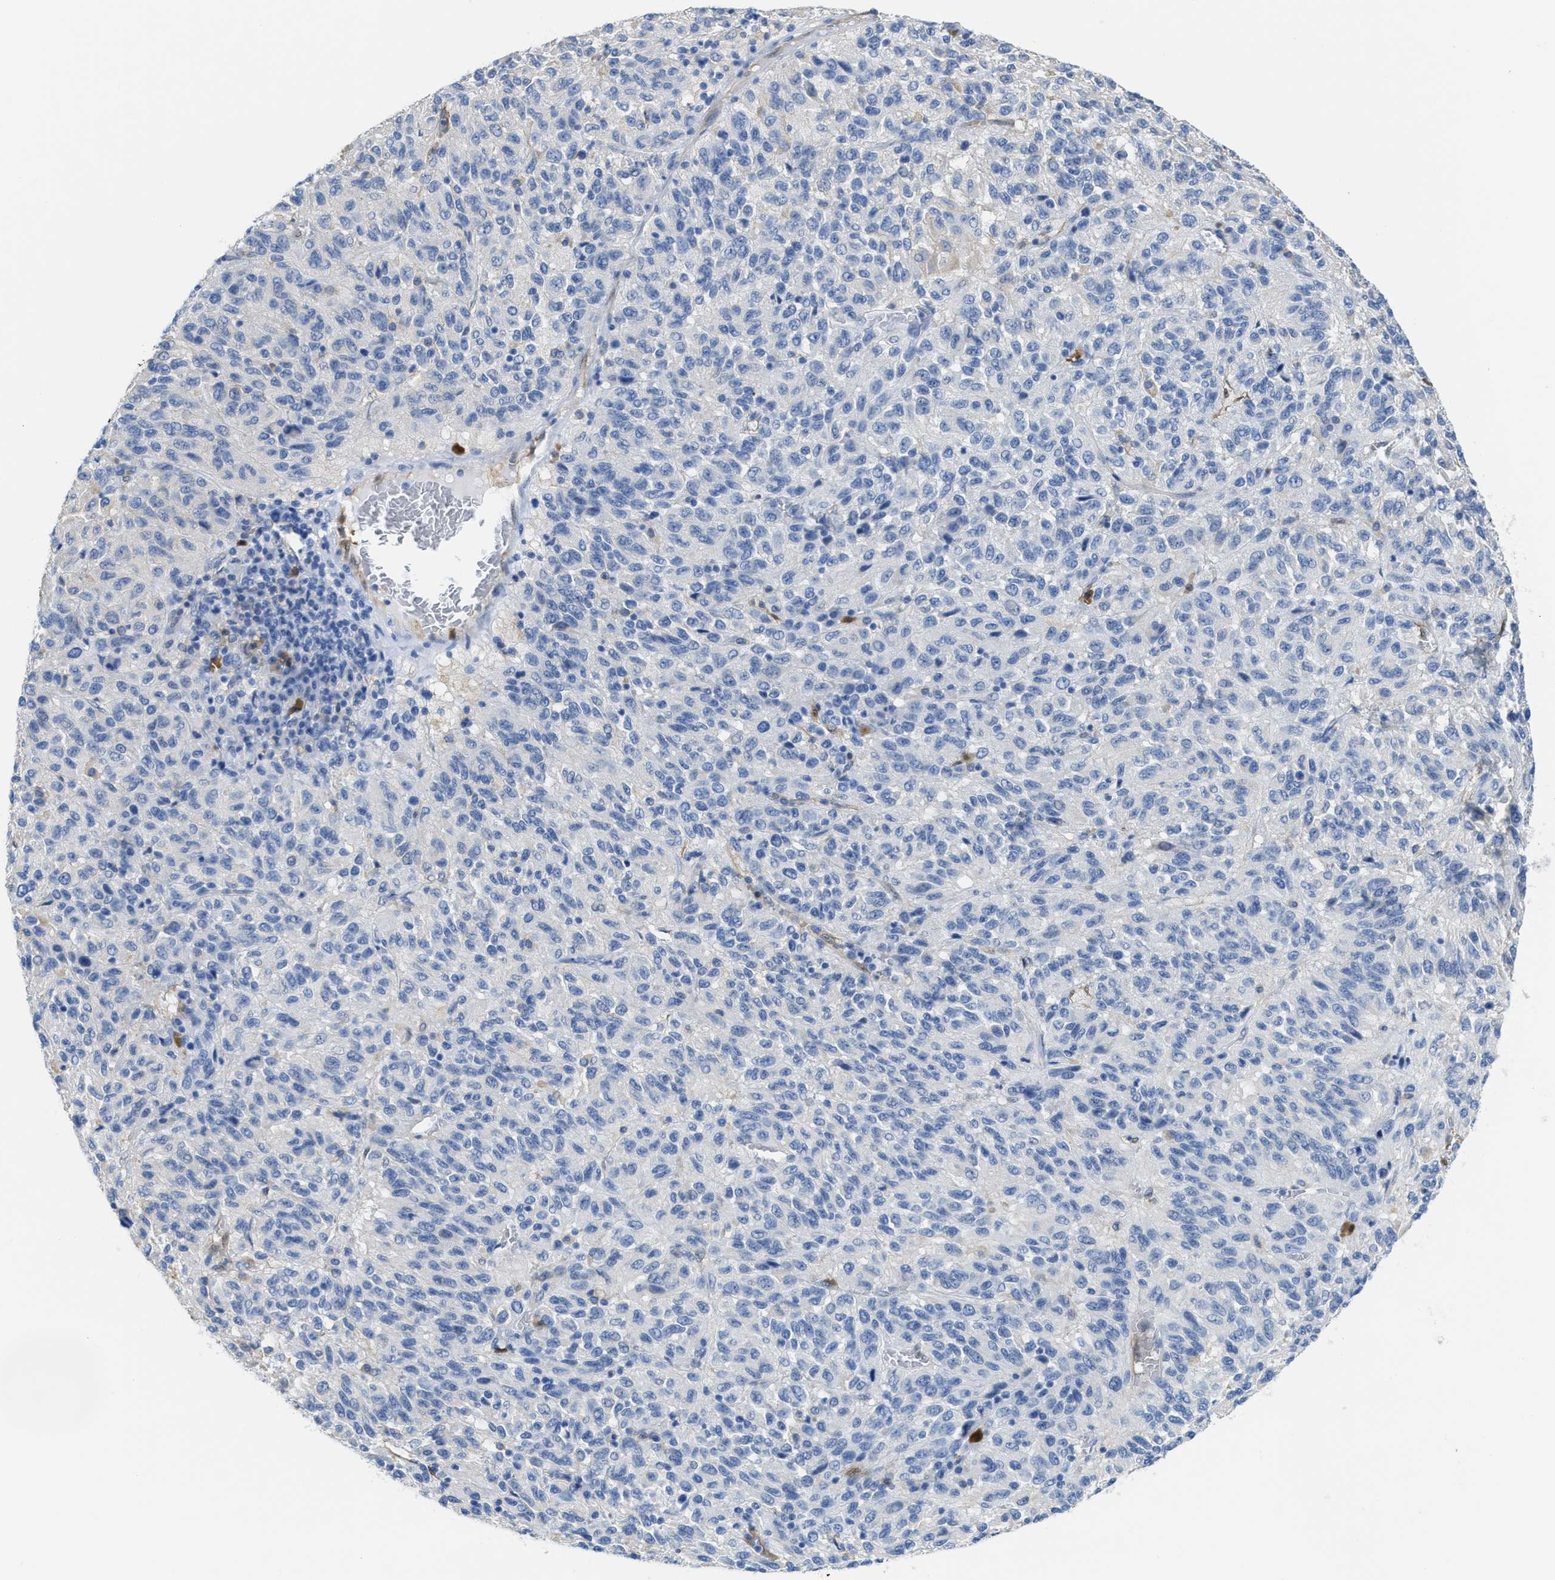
{"staining": {"intensity": "negative", "quantity": "none", "location": "none"}, "tissue": "melanoma", "cell_type": "Tumor cells", "image_type": "cancer", "snomed": [{"axis": "morphology", "description": "Malignant melanoma, Metastatic site"}, {"axis": "topography", "description": "Lung"}], "caption": "There is no significant expression in tumor cells of melanoma. (DAB immunohistochemistry, high magnification).", "gene": "ASS1", "patient": {"sex": "male", "age": 64}}